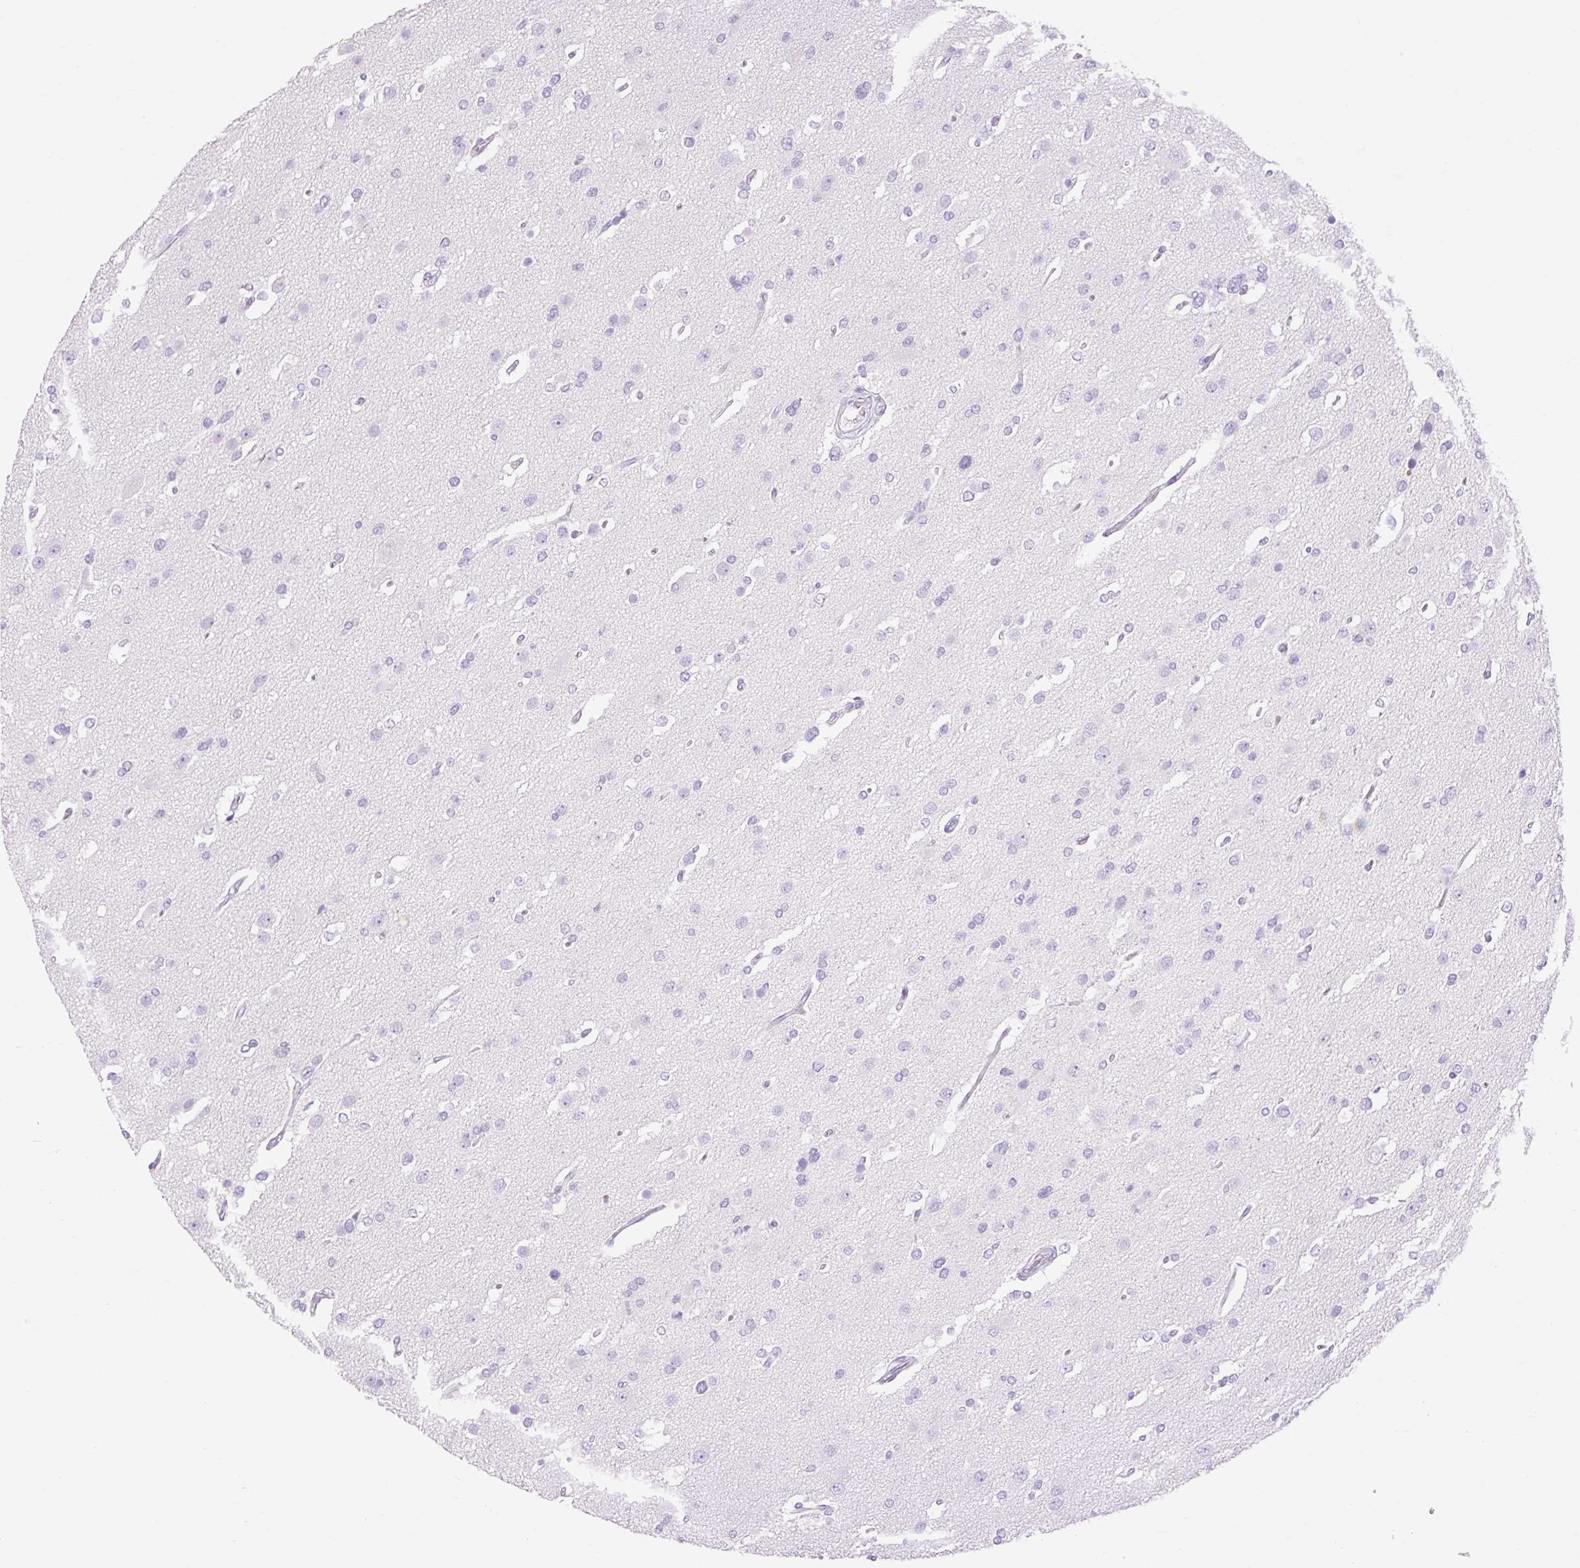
{"staining": {"intensity": "negative", "quantity": "none", "location": "none"}, "tissue": "glioma", "cell_type": "Tumor cells", "image_type": "cancer", "snomed": [{"axis": "morphology", "description": "Glioma, malignant, High grade"}, {"axis": "topography", "description": "Brain"}], "caption": "There is no significant expression in tumor cells of high-grade glioma (malignant).", "gene": "SLC25A40", "patient": {"sex": "male", "age": 53}}